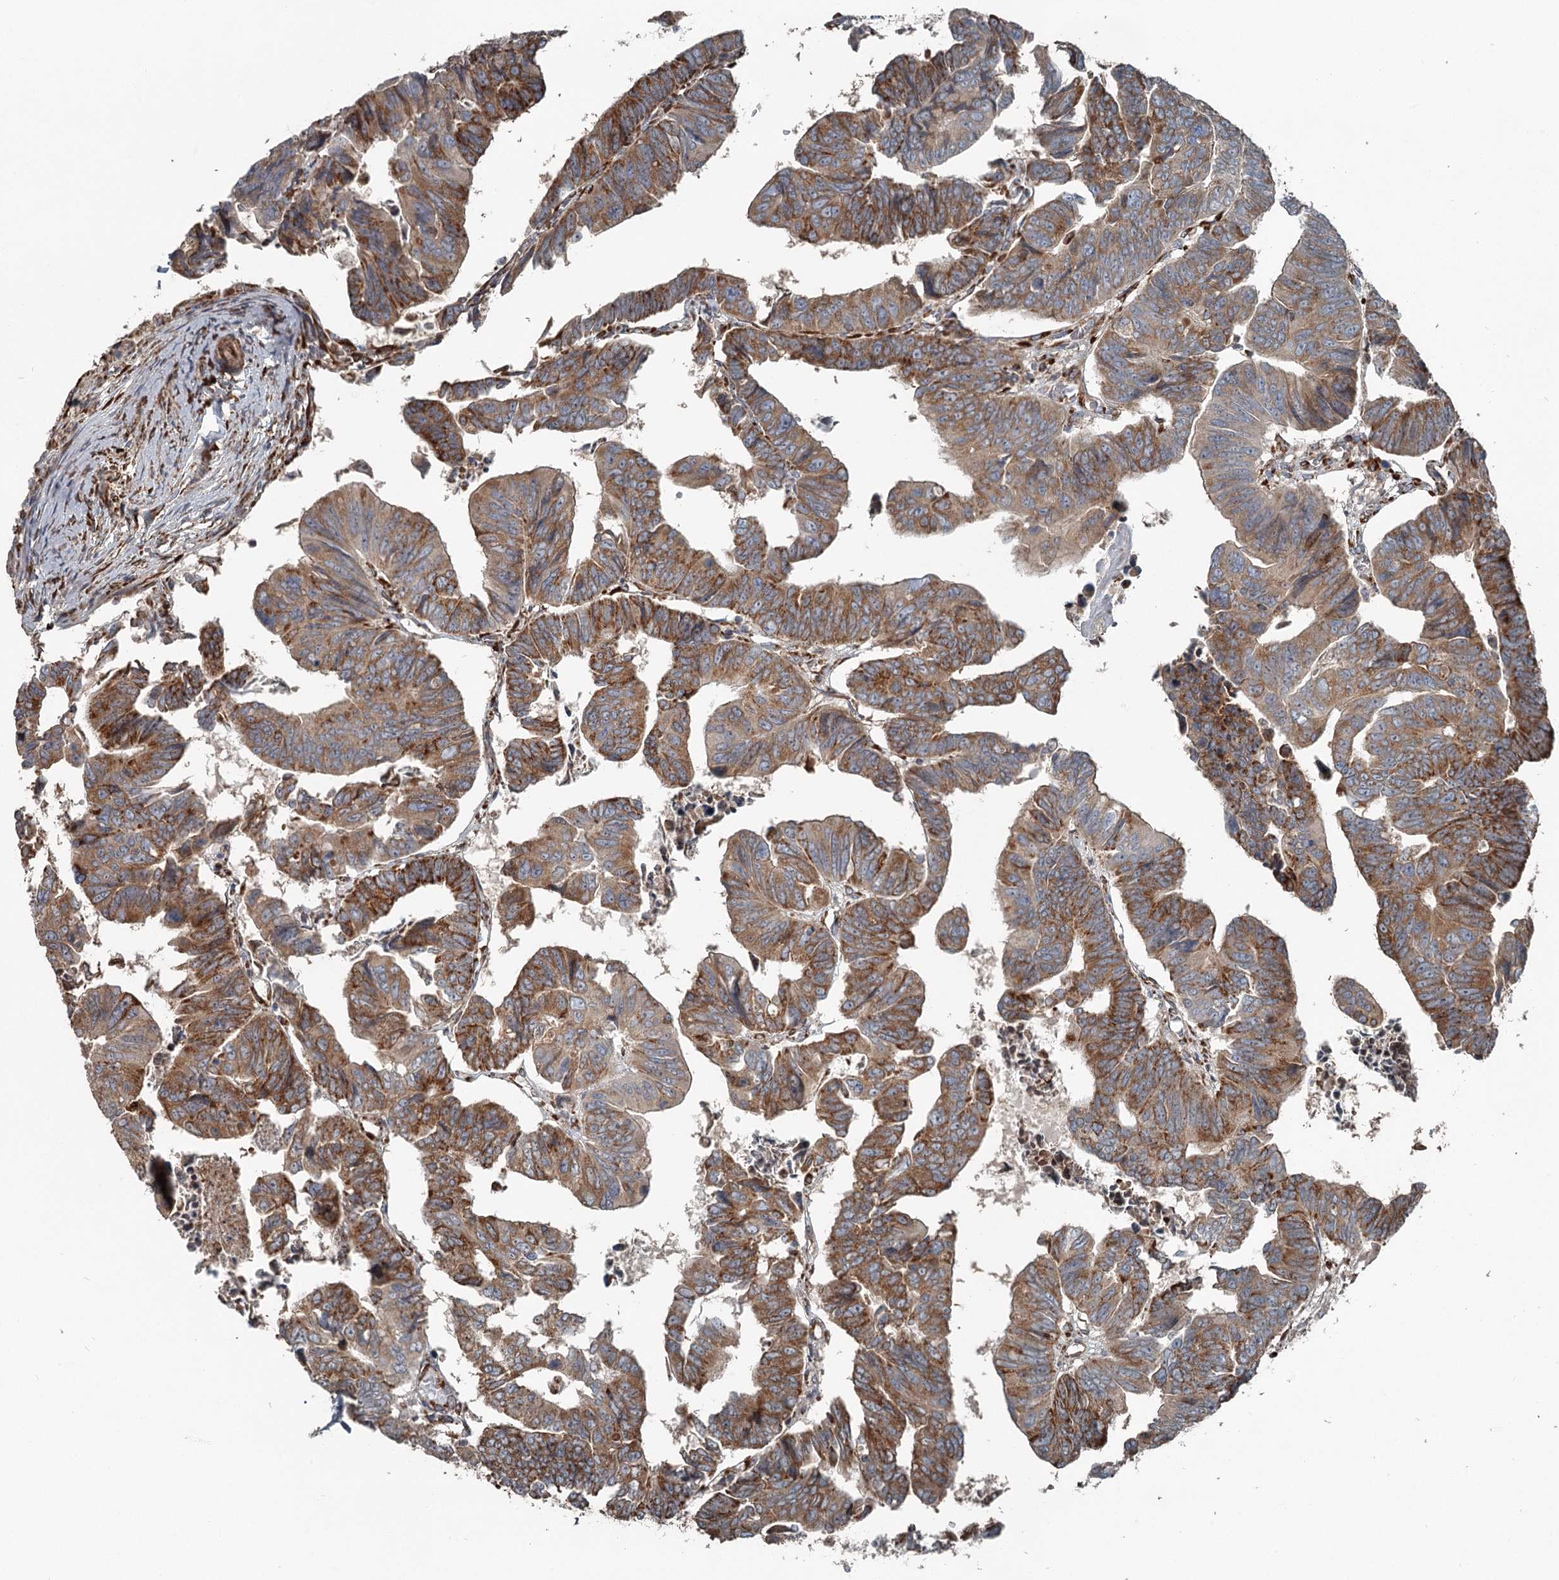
{"staining": {"intensity": "moderate", "quantity": ">75%", "location": "cytoplasmic/membranous"}, "tissue": "colorectal cancer", "cell_type": "Tumor cells", "image_type": "cancer", "snomed": [{"axis": "morphology", "description": "Adenocarcinoma, NOS"}, {"axis": "topography", "description": "Rectum"}], "caption": "Moderate cytoplasmic/membranous positivity for a protein is present in approximately >75% of tumor cells of adenocarcinoma (colorectal) using immunohistochemistry (IHC).", "gene": "RASSF8", "patient": {"sex": "female", "age": 65}}